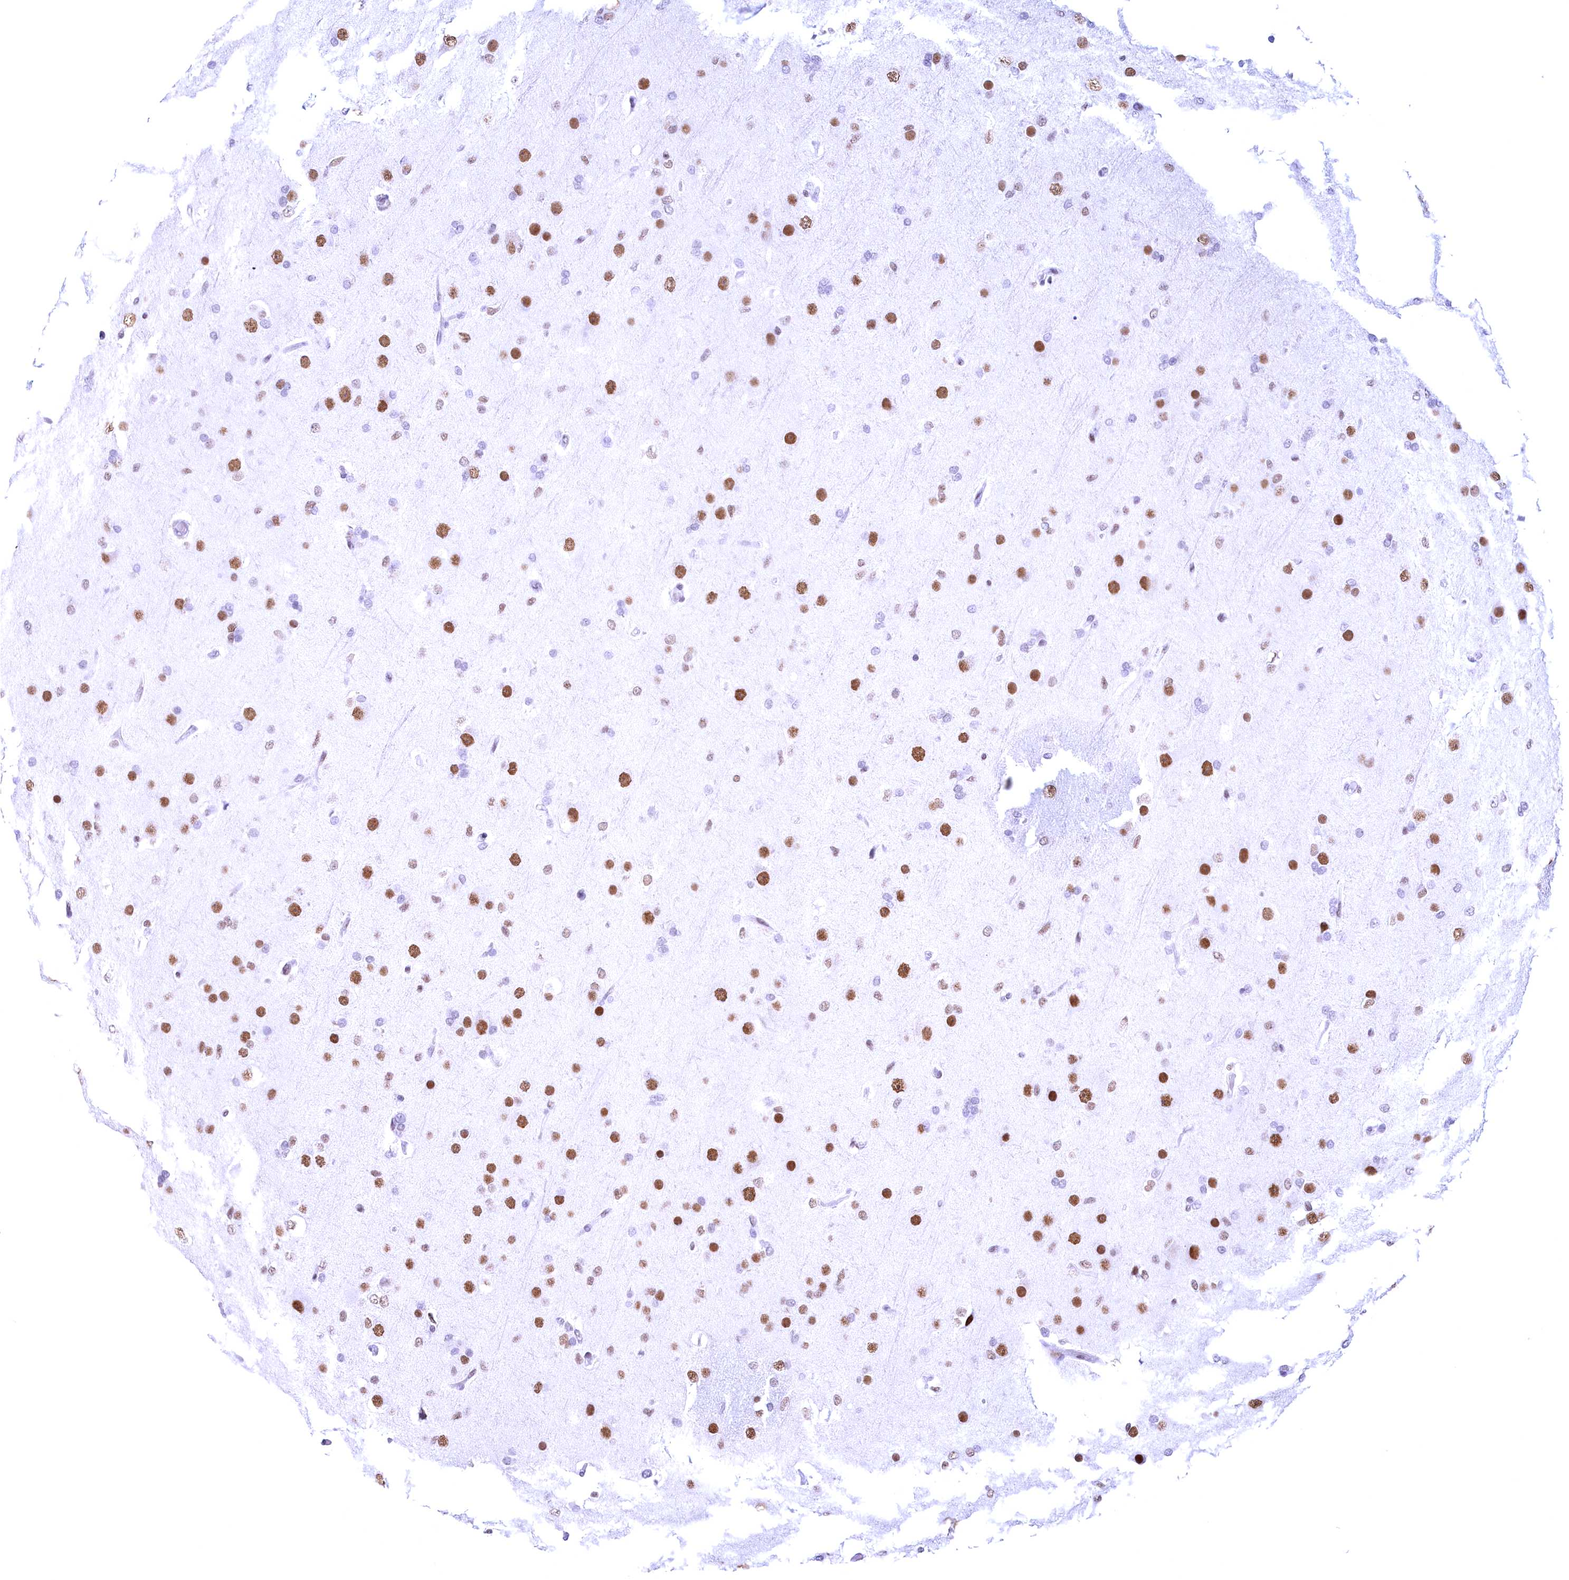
{"staining": {"intensity": "strong", "quantity": "25%-75%", "location": "nuclear"}, "tissue": "glioma", "cell_type": "Tumor cells", "image_type": "cancer", "snomed": [{"axis": "morphology", "description": "Glioma, malignant, Low grade"}, {"axis": "topography", "description": "Brain"}], "caption": "About 25%-75% of tumor cells in glioma display strong nuclear protein positivity as visualized by brown immunohistochemical staining.", "gene": "CDC26", "patient": {"sex": "male", "age": 65}}